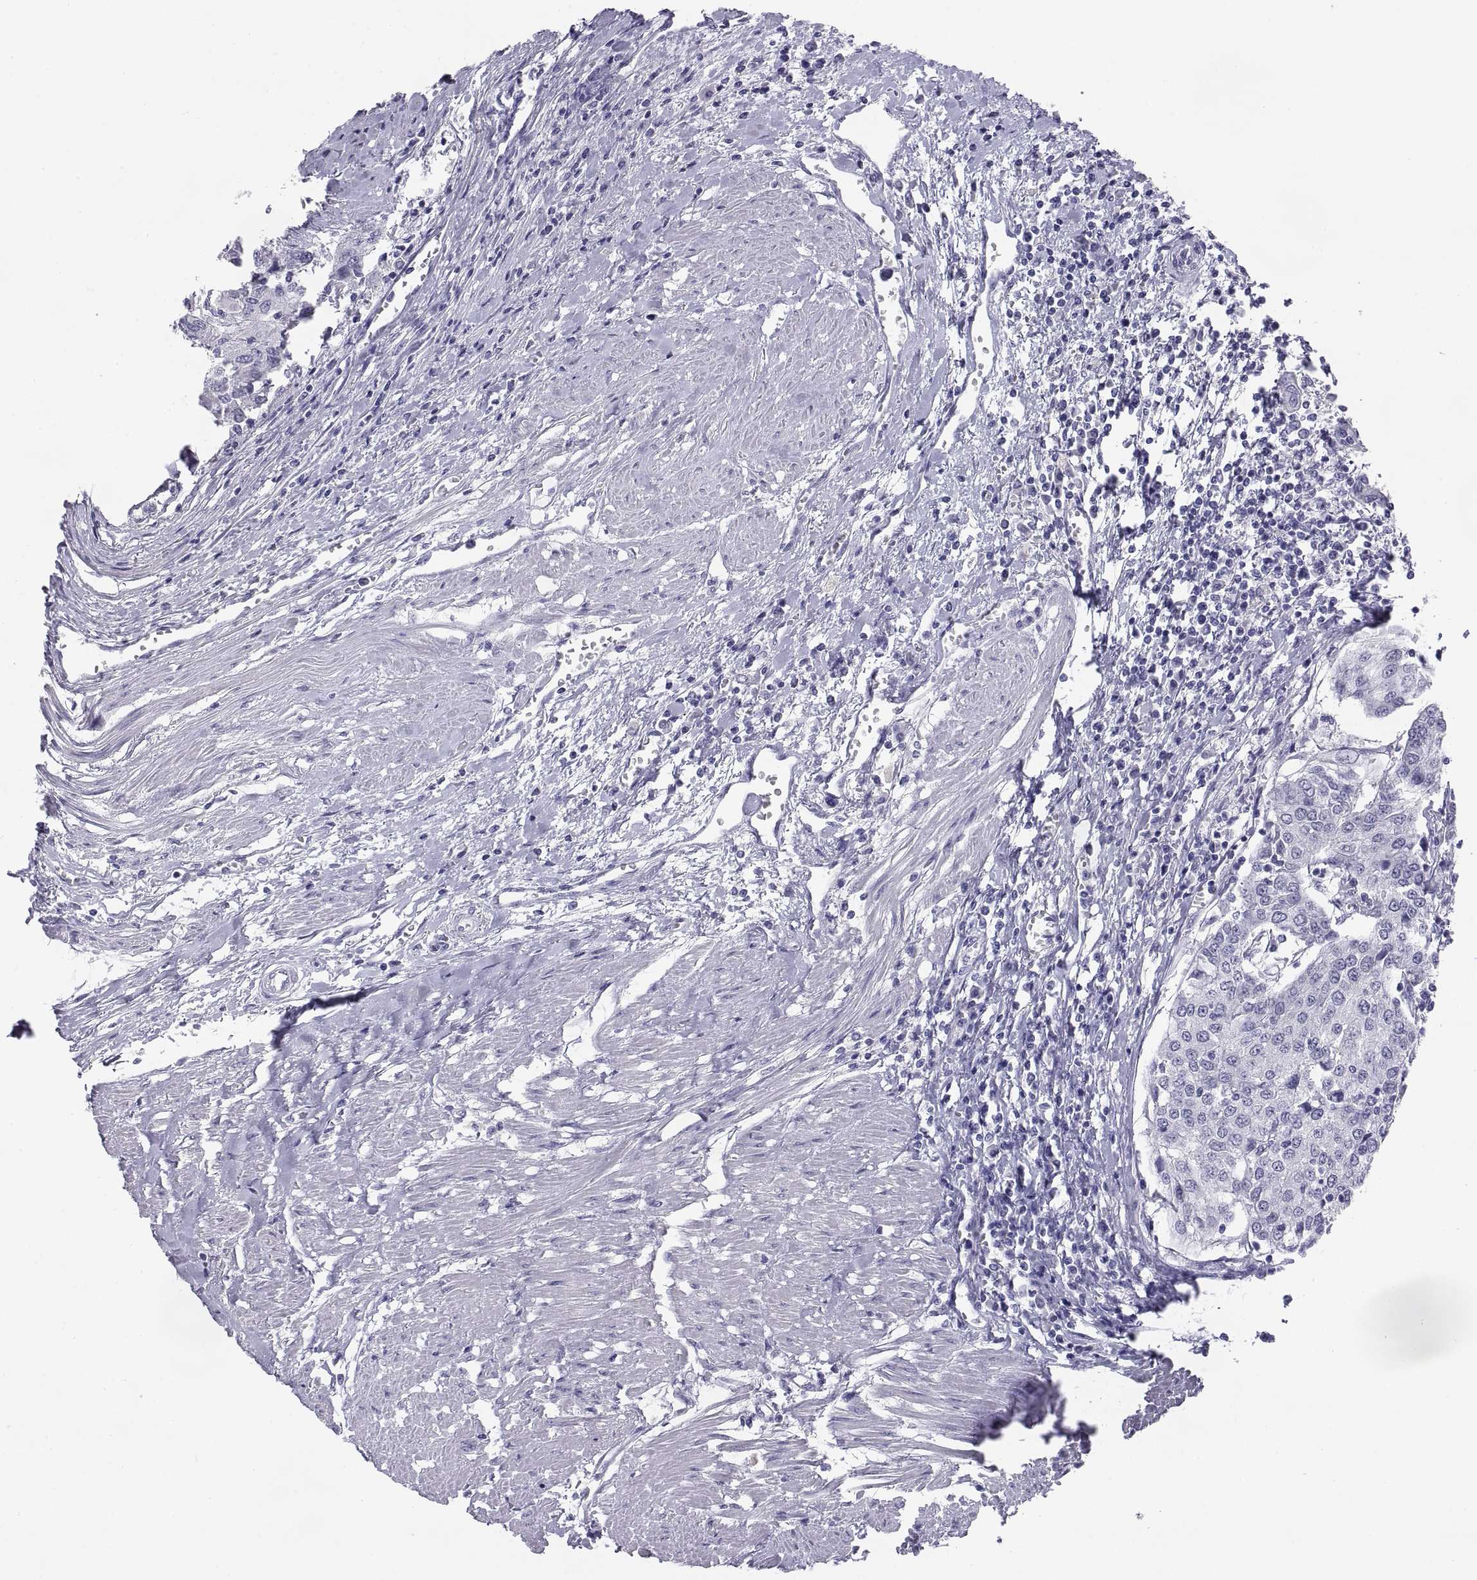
{"staining": {"intensity": "negative", "quantity": "none", "location": "none"}, "tissue": "urothelial cancer", "cell_type": "Tumor cells", "image_type": "cancer", "snomed": [{"axis": "morphology", "description": "Urothelial carcinoma, High grade"}, {"axis": "topography", "description": "Urinary bladder"}], "caption": "Immunohistochemistry (IHC) of urothelial carcinoma (high-grade) displays no expression in tumor cells. Brightfield microscopy of IHC stained with DAB (brown) and hematoxylin (blue), captured at high magnification.", "gene": "TEX13A", "patient": {"sex": "female", "age": 85}}